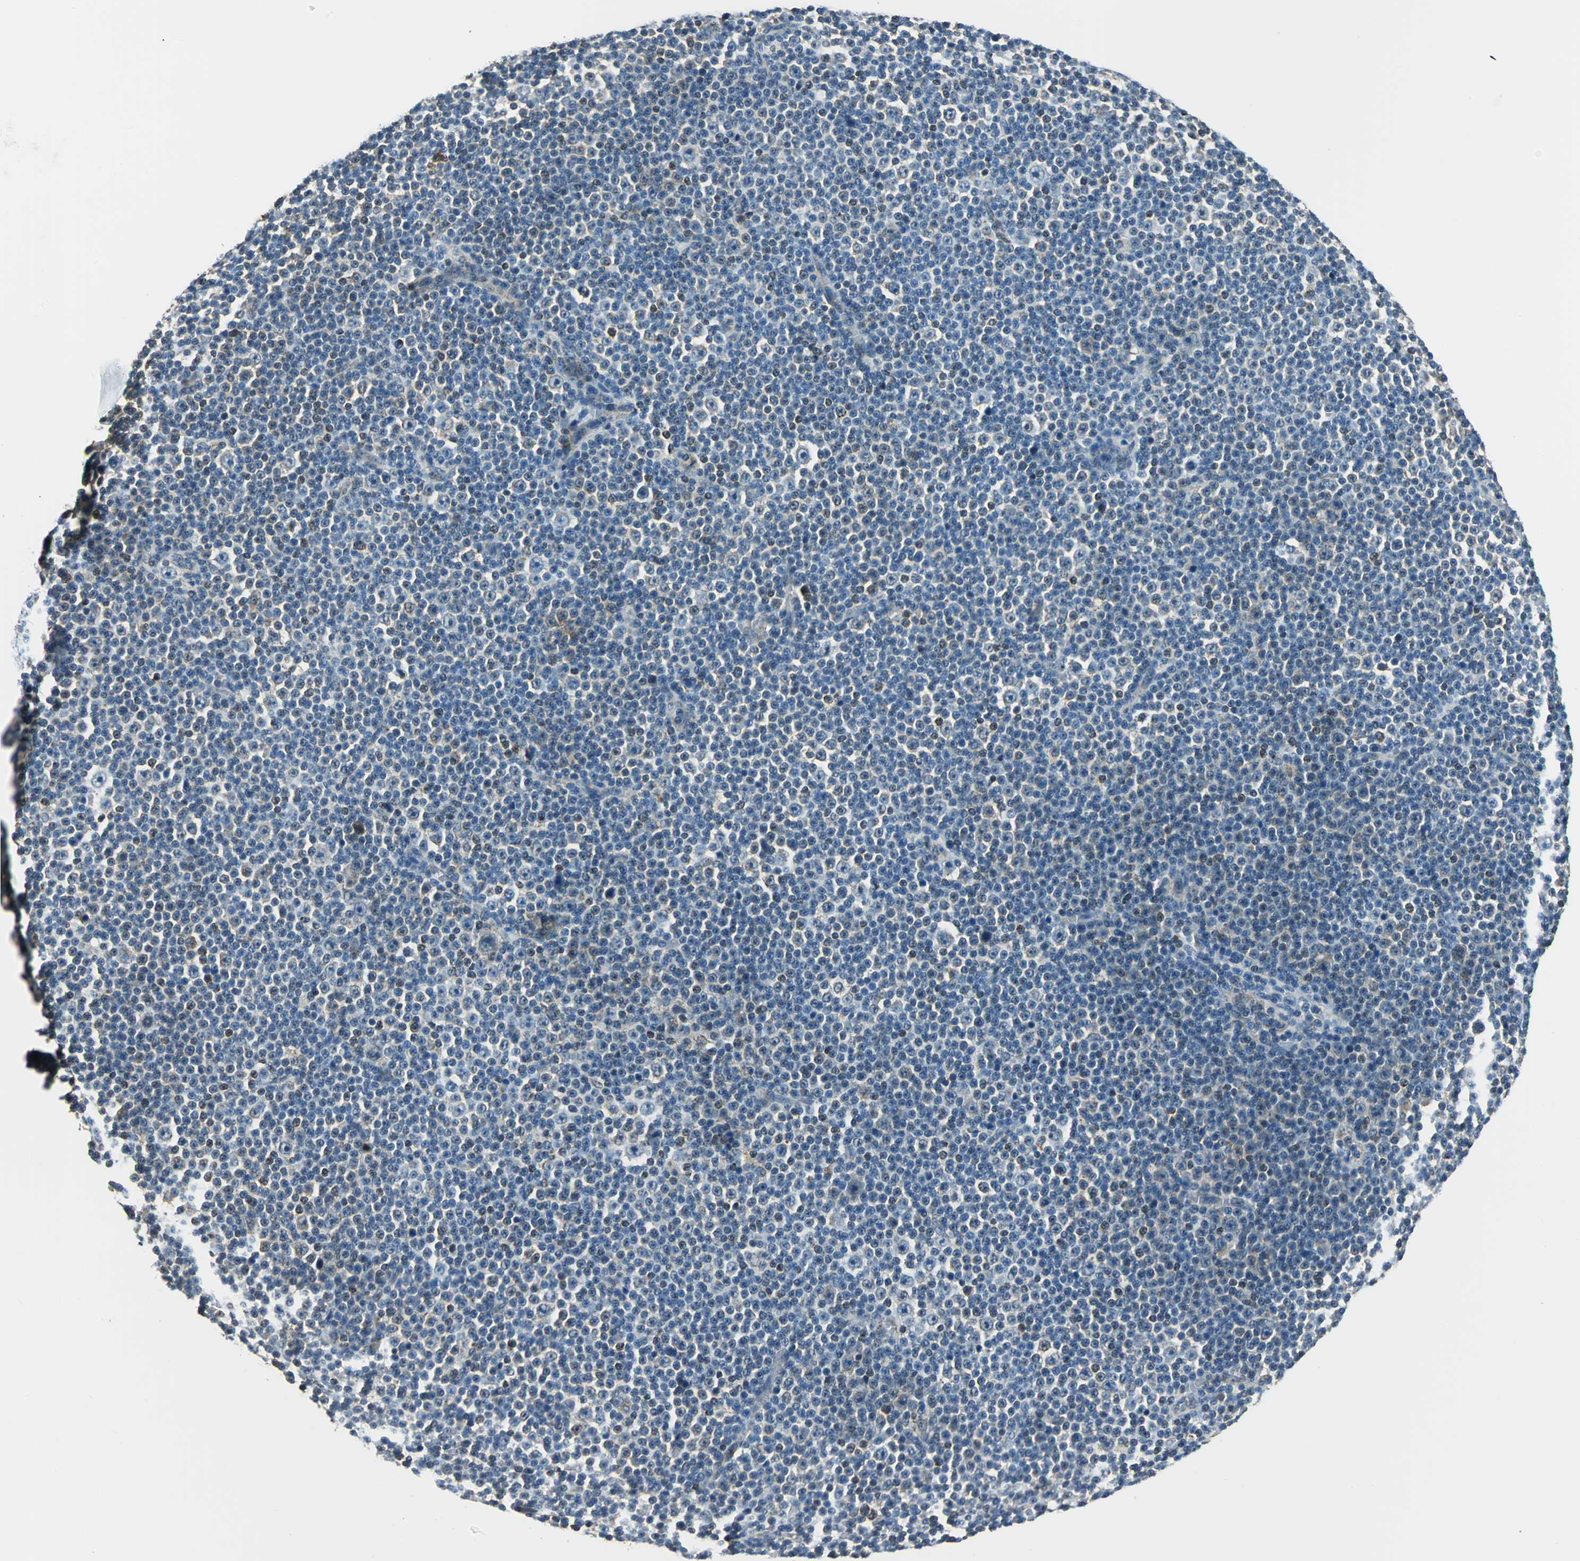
{"staining": {"intensity": "weak", "quantity": "<25%", "location": "cytoplasmic/membranous,nuclear"}, "tissue": "lymphoma", "cell_type": "Tumor cells", "image_type": "cancer", "snomed": [{"axis": "morphology", "description": "Malignant lymphoma, non-Hodgkin's type, Low grade"}, {"axis": "topography", "description": "Lymph node"}], "caption": "Tumor cells show no significant positivity in malignant lymphoma, non-Hodgkin's type (low-grade).", "gene": "NUDT2", "patient": {"sex": "female", "age": 67}}